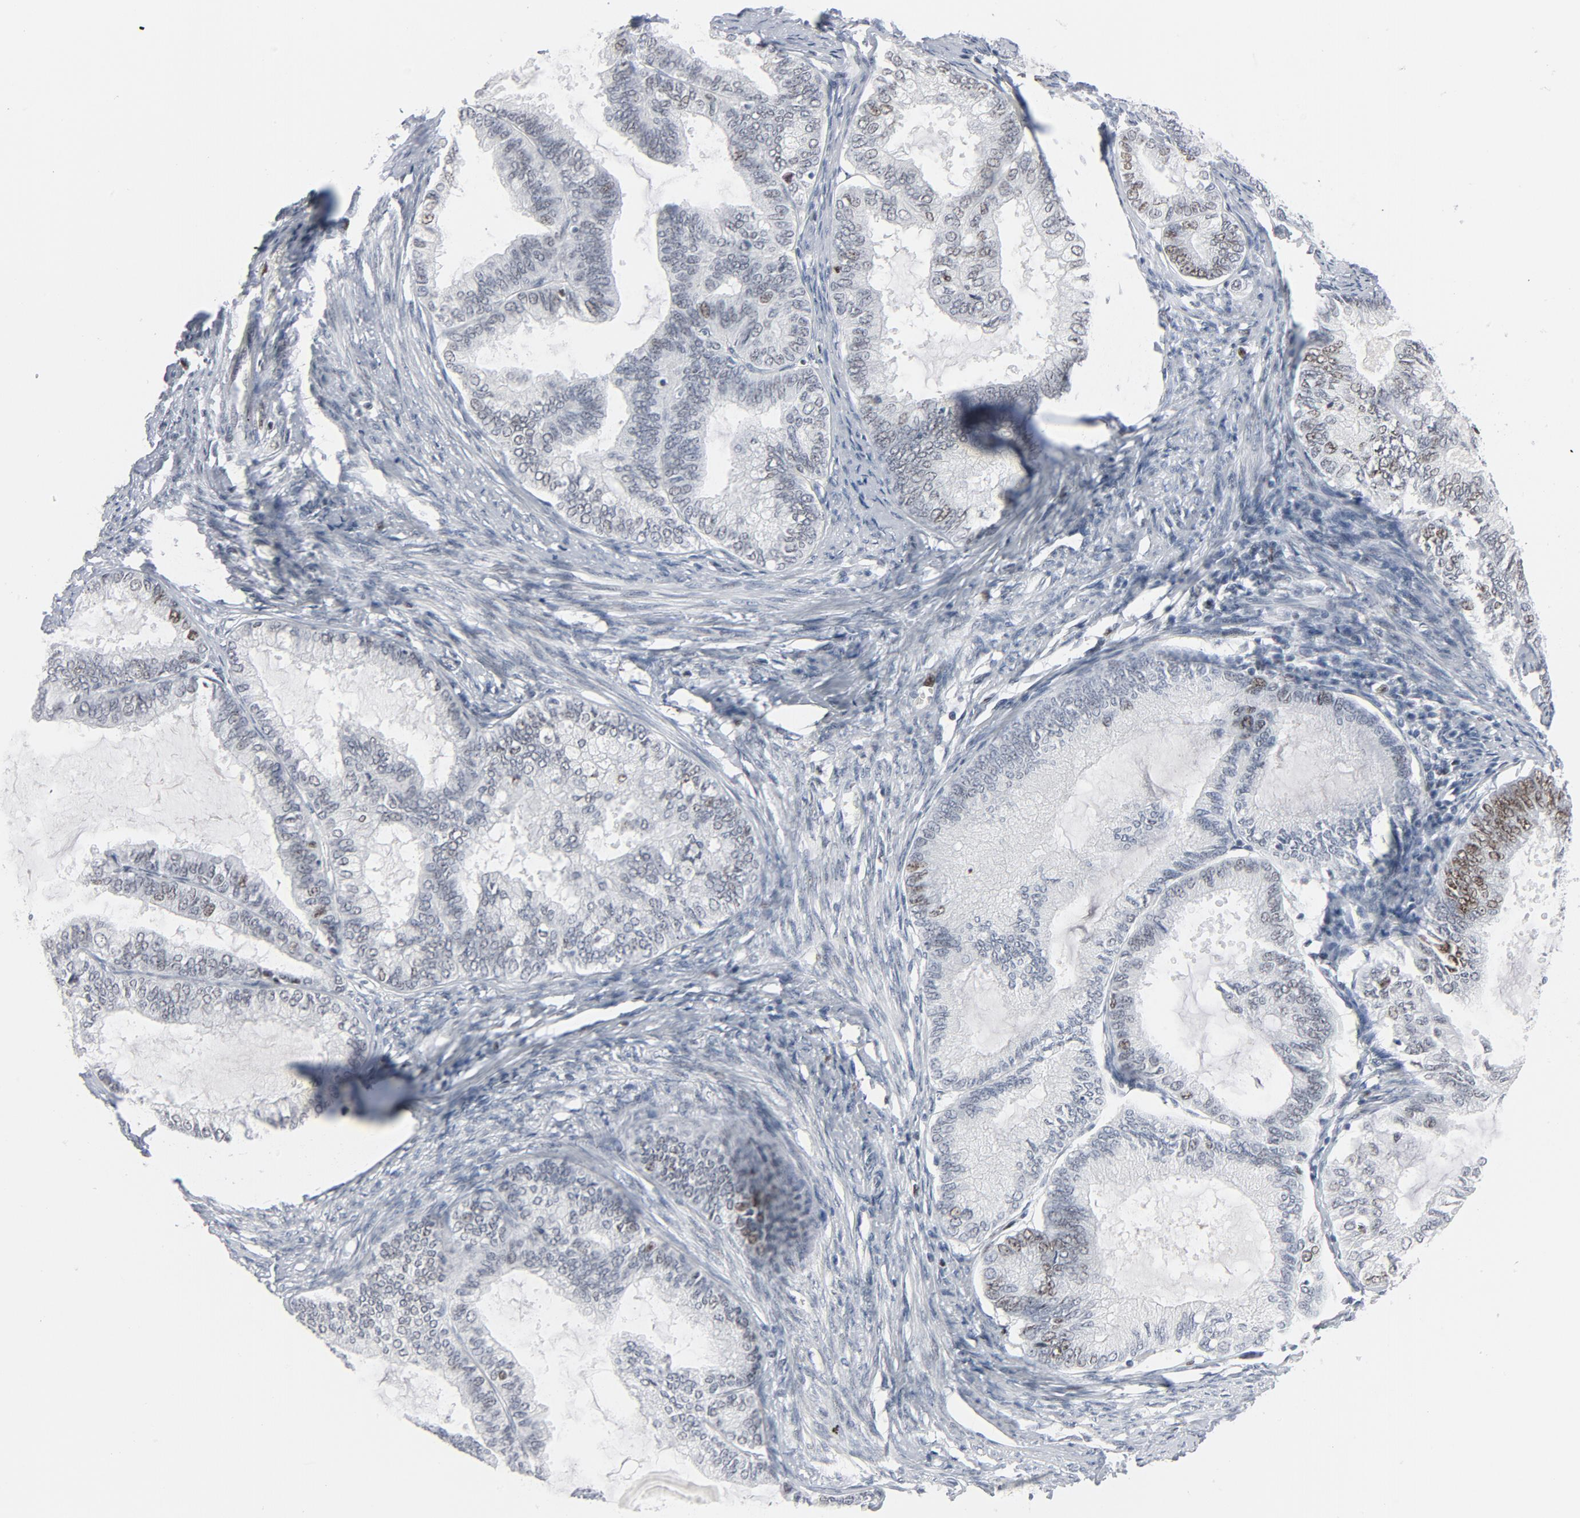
{"staining": {"intensity": "moderate", "quantity": "<25%", "location": "nuclear"}, "tissue": "endometrial cancer", "cell_type": "Tumor cells", "image_type": "cancer", "snomed": [{"axis": "morphology", "description": "Adenocarcinoma, NOS"}, {"axis": "topography", "description": "Endometrium"}], "caption": "This image exhibits endometrial cancer stained with IHC to label a protein in brown. The nuclear of tumor cells show moderate positivity for the protein. Nuclei are counter-stained blue.", "gene": "POLD1", "patient": {"sex": "female", "age": 86}}